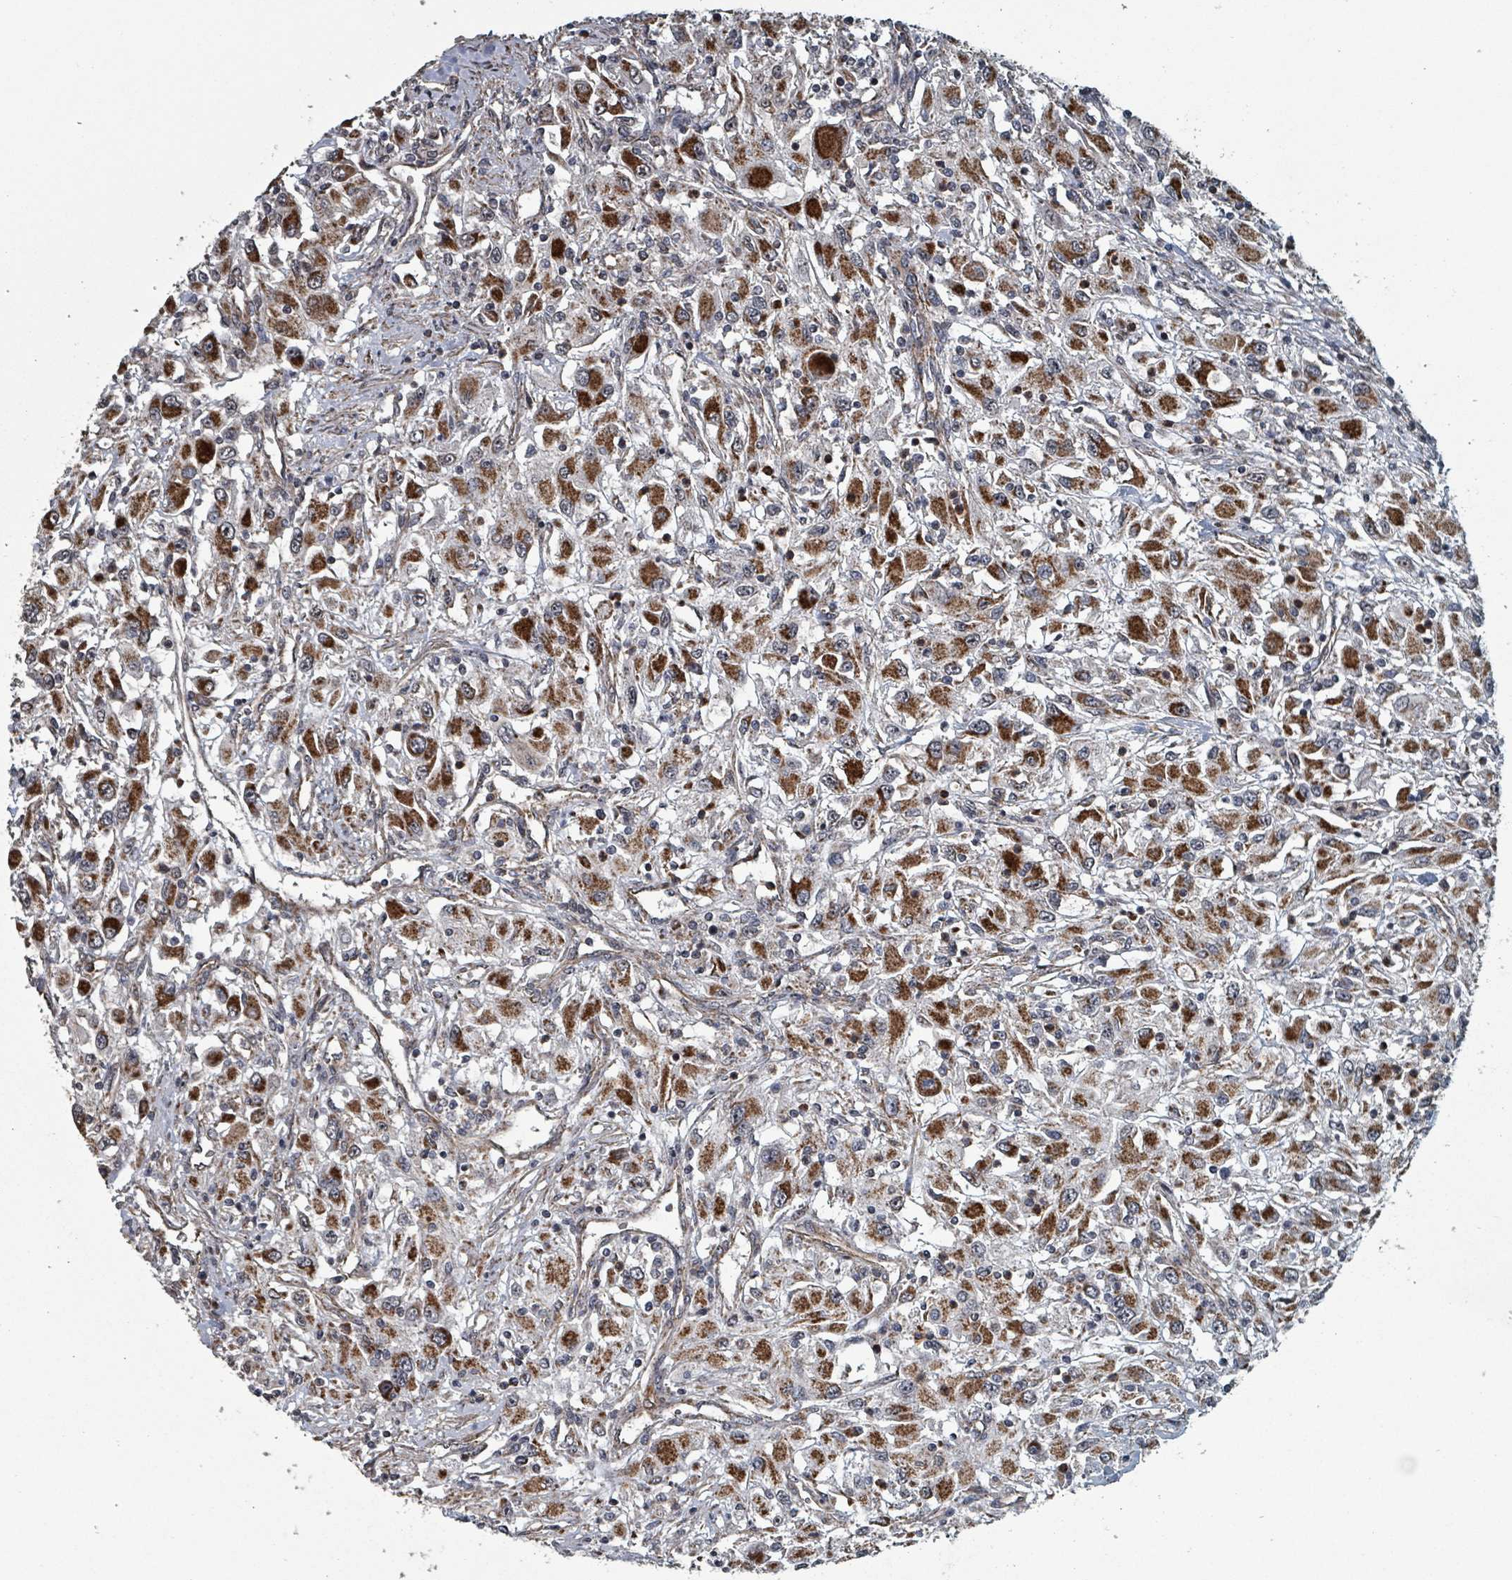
{"staining": {"intensity": "strong", "quantity": ">75%", "location": "cytoplasmic/membranous"}, "tissue": "renal cancer", "cell_type": "Tumor cells", "image_type": "cancer", "snomed": [{"axis": "morphology", "description": "Adenocarcinoma, NOS"}, {"axis": "topography", "description": "Kidney"}], "caption": "About >75% of tumor cells in adenocarcinoma (renal) show strong cytoplasmic/membranous protein positivity as visualized by brown immunohistochemical staining.", "gene": "MRPL4", "patient": {"sex": "female", "age": 67}}